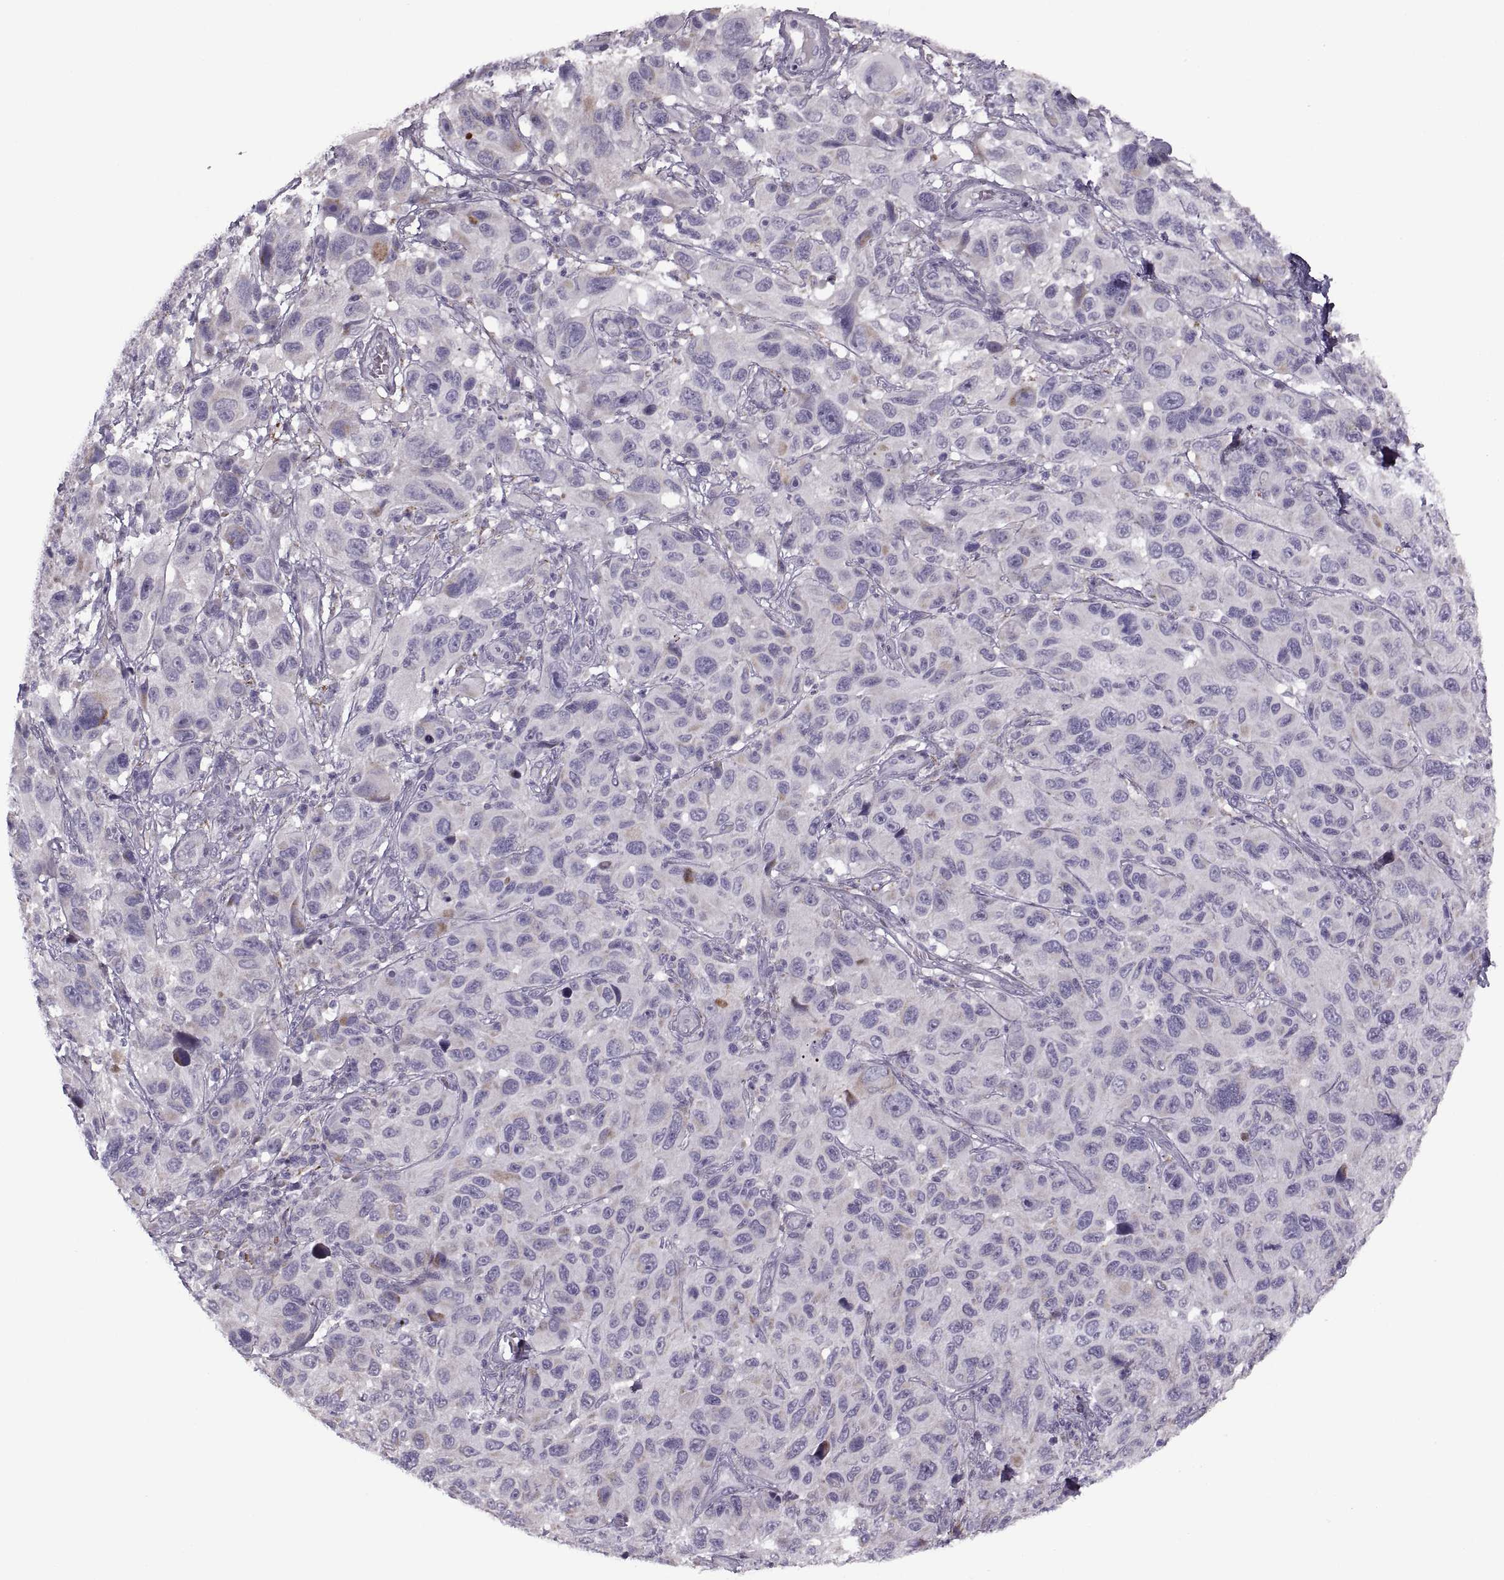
{"staining": {"intensity": "negative", "quantity": "none", "location": "none"}, "tissue": "melanoma", "cell_type": "Tumor cells", "image_type": "cancer", "snomed": [{"axis": "morphology", "description": "Malignant melanoma, NOS"}, {"axis": "topography", "description": "Skin"}], "caption": "IHC photomicrograph of malignant melanoma stained for a protein (brown), which demonstrates no staining in tumor cells.", "gene": "PIERCE1", "patient": {"sex": "male", "age": 53}}